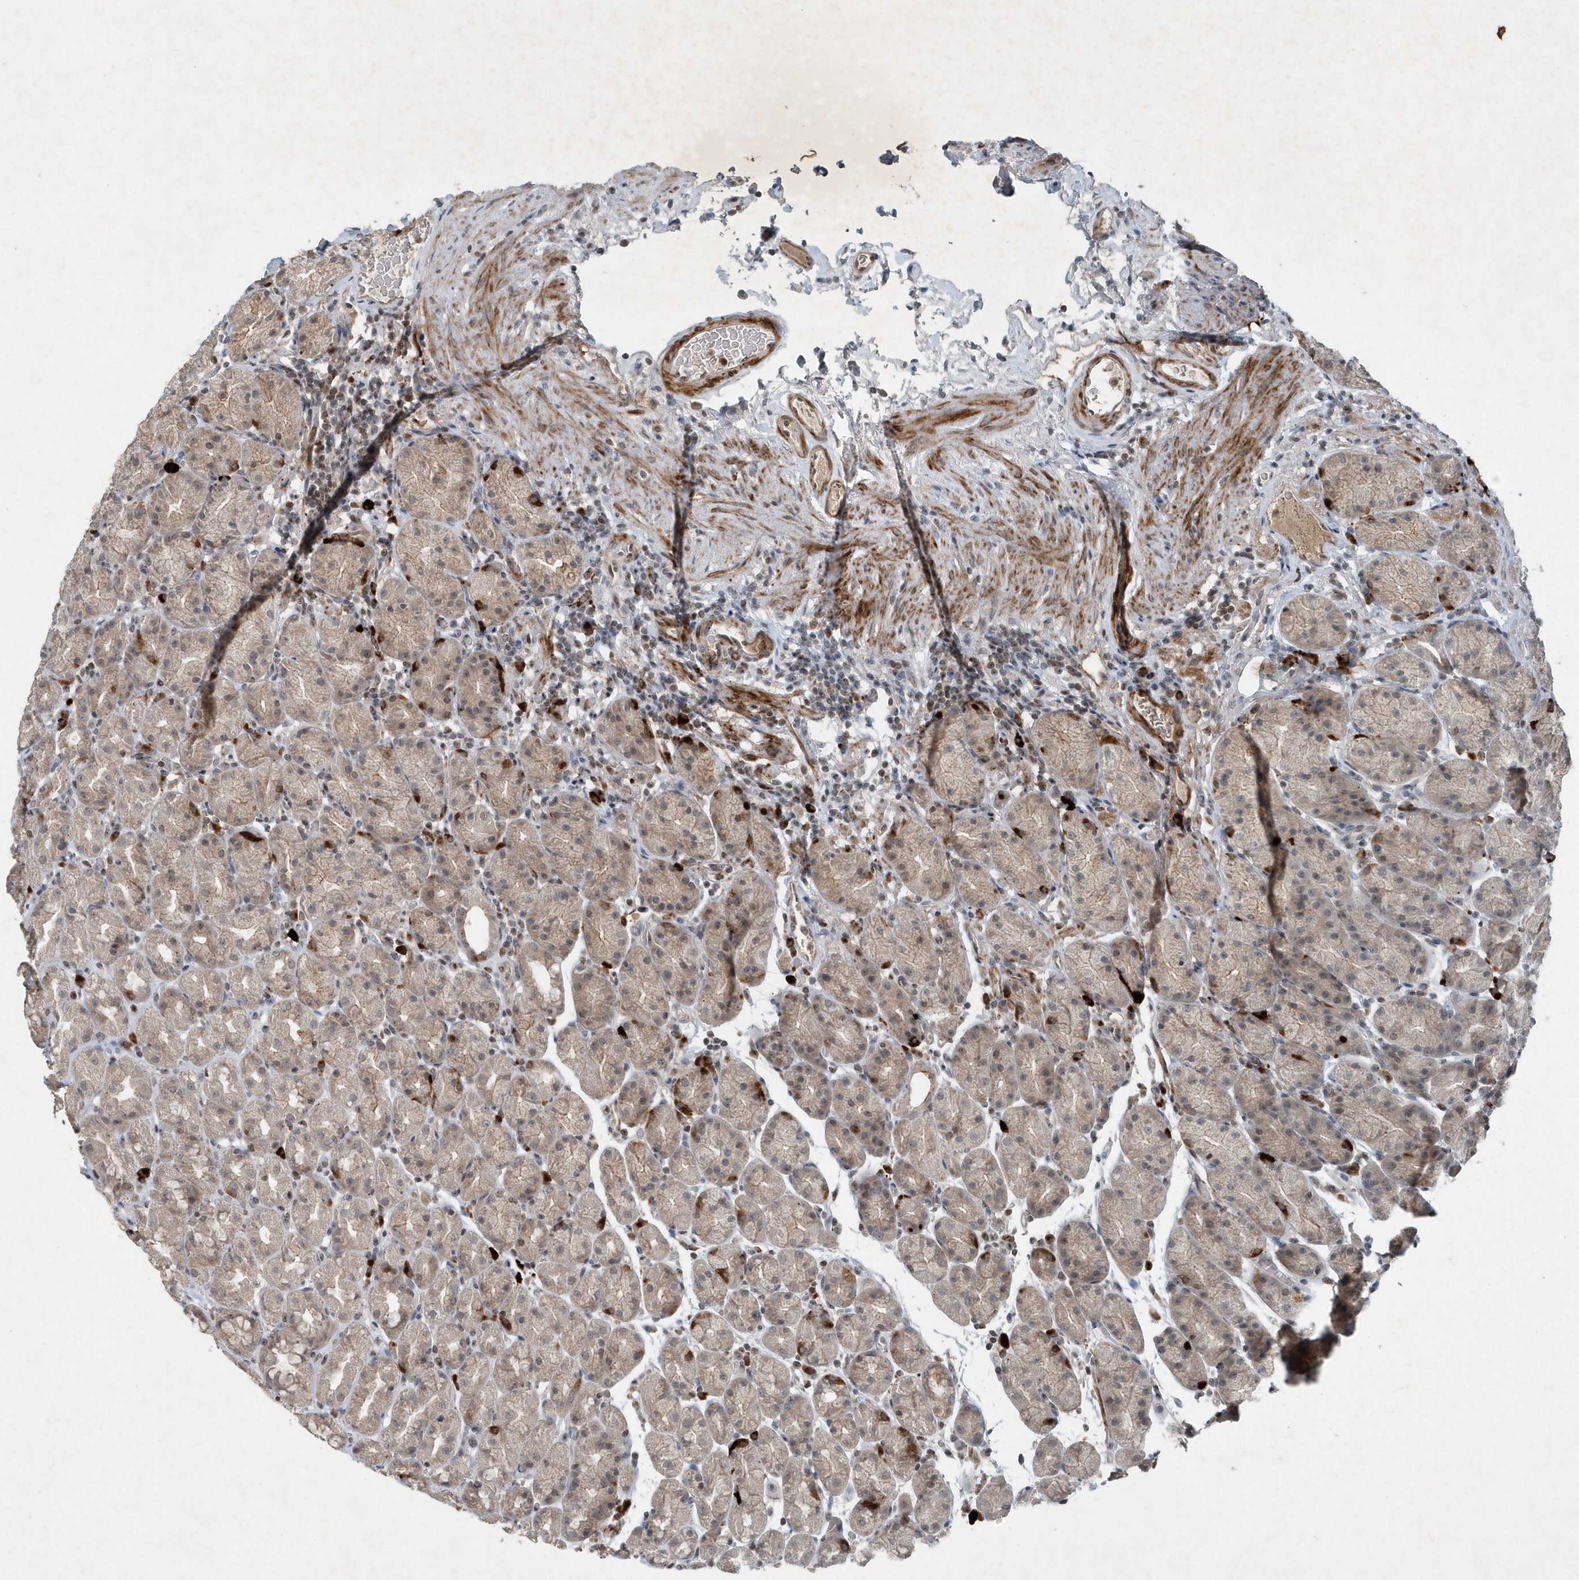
{"staining": {"intensity": "weak", "quantity": ">75%", "location": "cytoplasmic/membranous,nuclear"}, "tissue": "stomach", "cell_type": "Glandular cells", "image_type": "normal", "snomed": [{"axis": "morphology", "description": "Normal tissue, NOS"}, {"axis": "topography", "description": "Stomach, upper"}], "caption": "Immunohistochemistry (IHC) staining of benign stomach, which exhibits low levels of weak cytoplasmic/membranous,nuclear staining in about >75% of glandular cells indicating weak cytoplasmic/membranous,nuclear protein staining. The staining was performed using DAB (brown) for protein detection and nuclei were counterstained in hematoxylin (blue).", "gene": "QTRT2", "patient": {"sex": "male", "age": 68}}